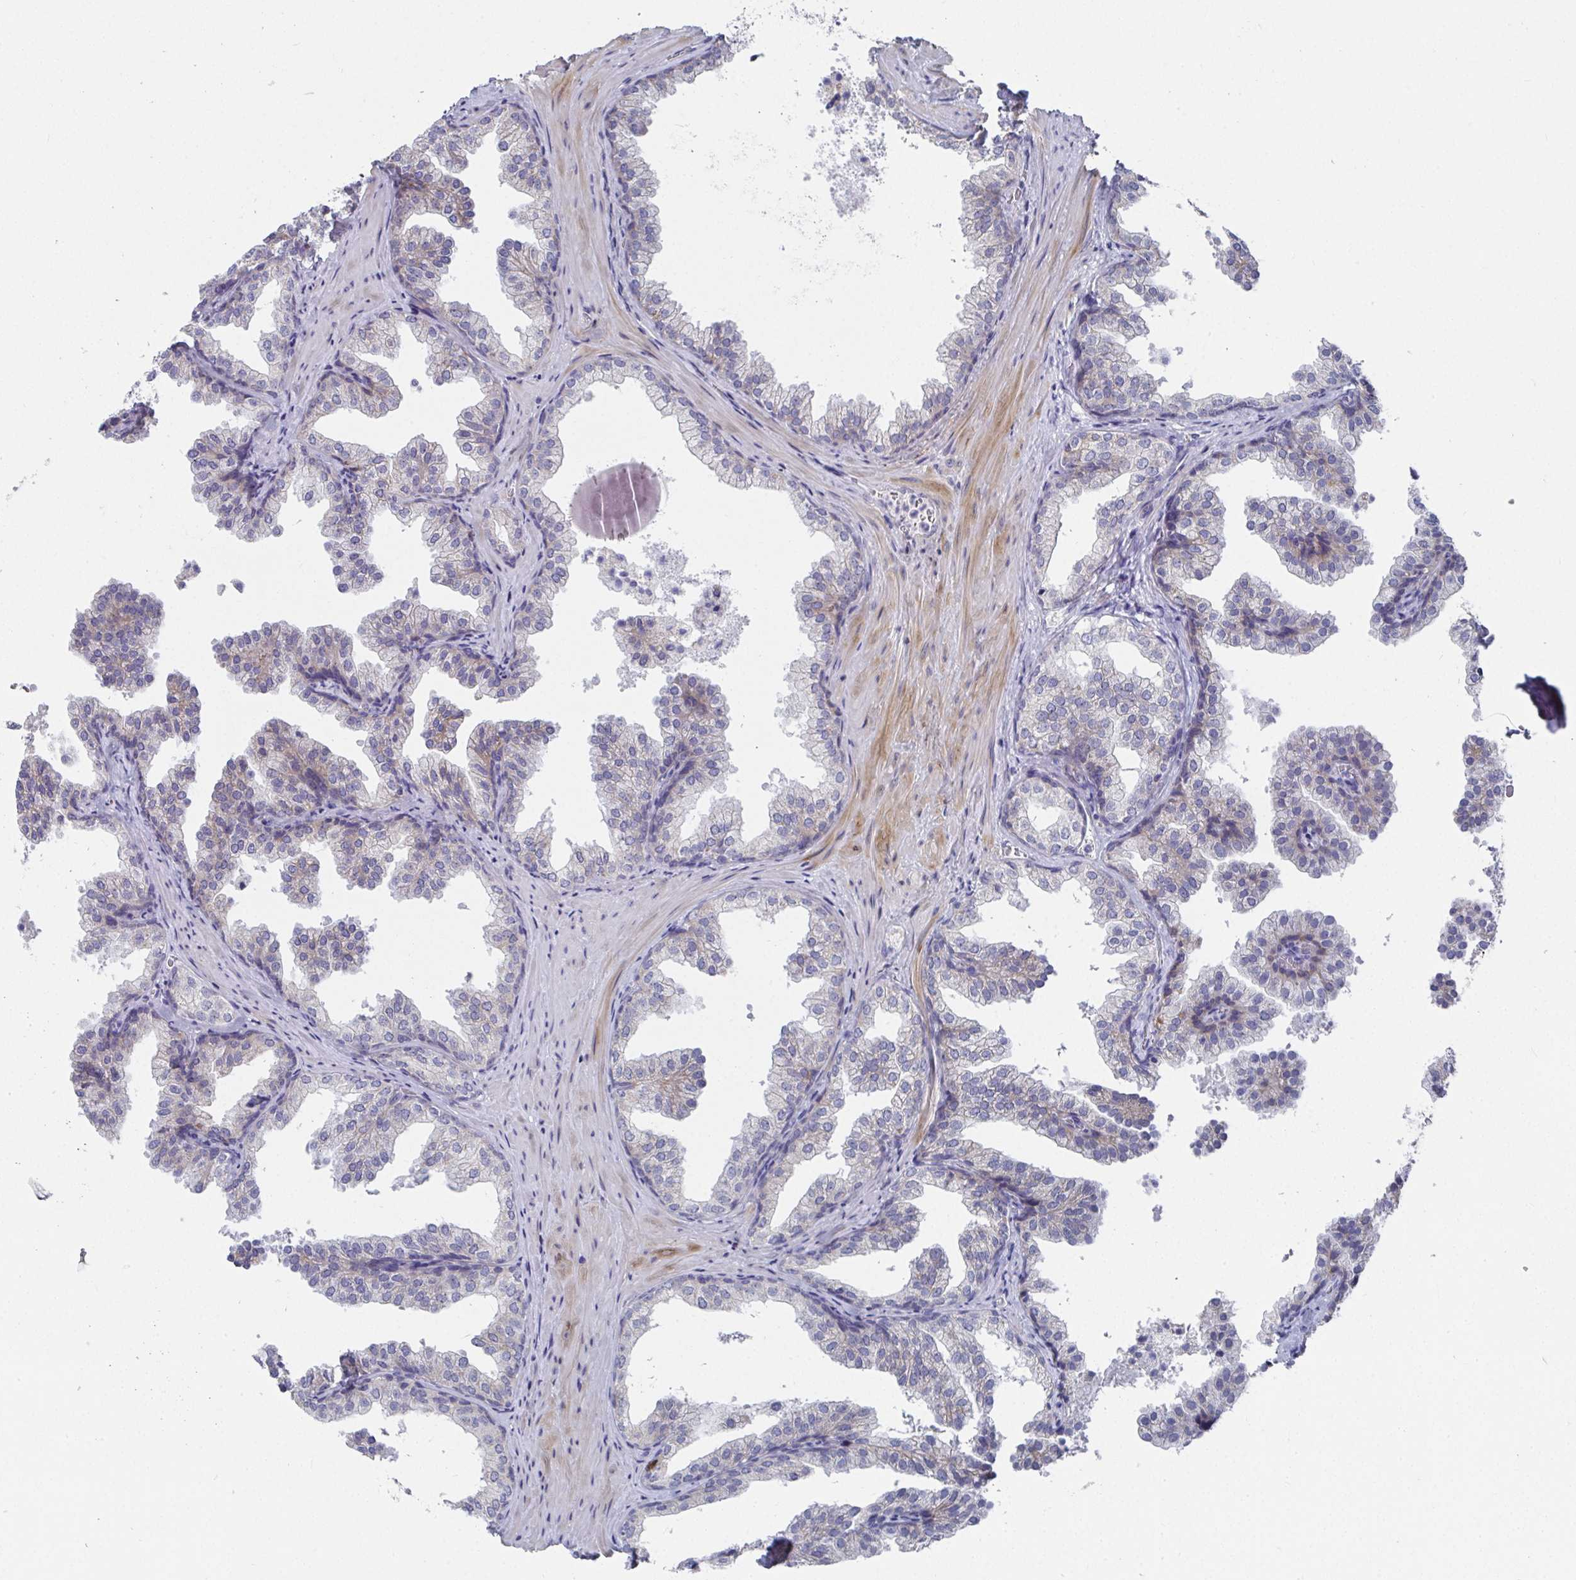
{"staining": {"intensity": "negative", "quantity": "none", "location": "none"}, "tissue": "prostate", "cell_type": "Glandular cells", "image_type": "normal", "snomed": [{"axis": "morphology", "description": "Normal tissue, NOS"}, {"axis": "topography", "description": "Prostate"}], "caption": "Normal prostate was stained to show a protein in brown. There is no significant expression in glandular cells. (DAB (3,3'-diaminobenzidine) immunohistochemistry (IHC), high magnification).", "gene": "ATP5F1C", "patient": {"sex": "male", "age": 37}}